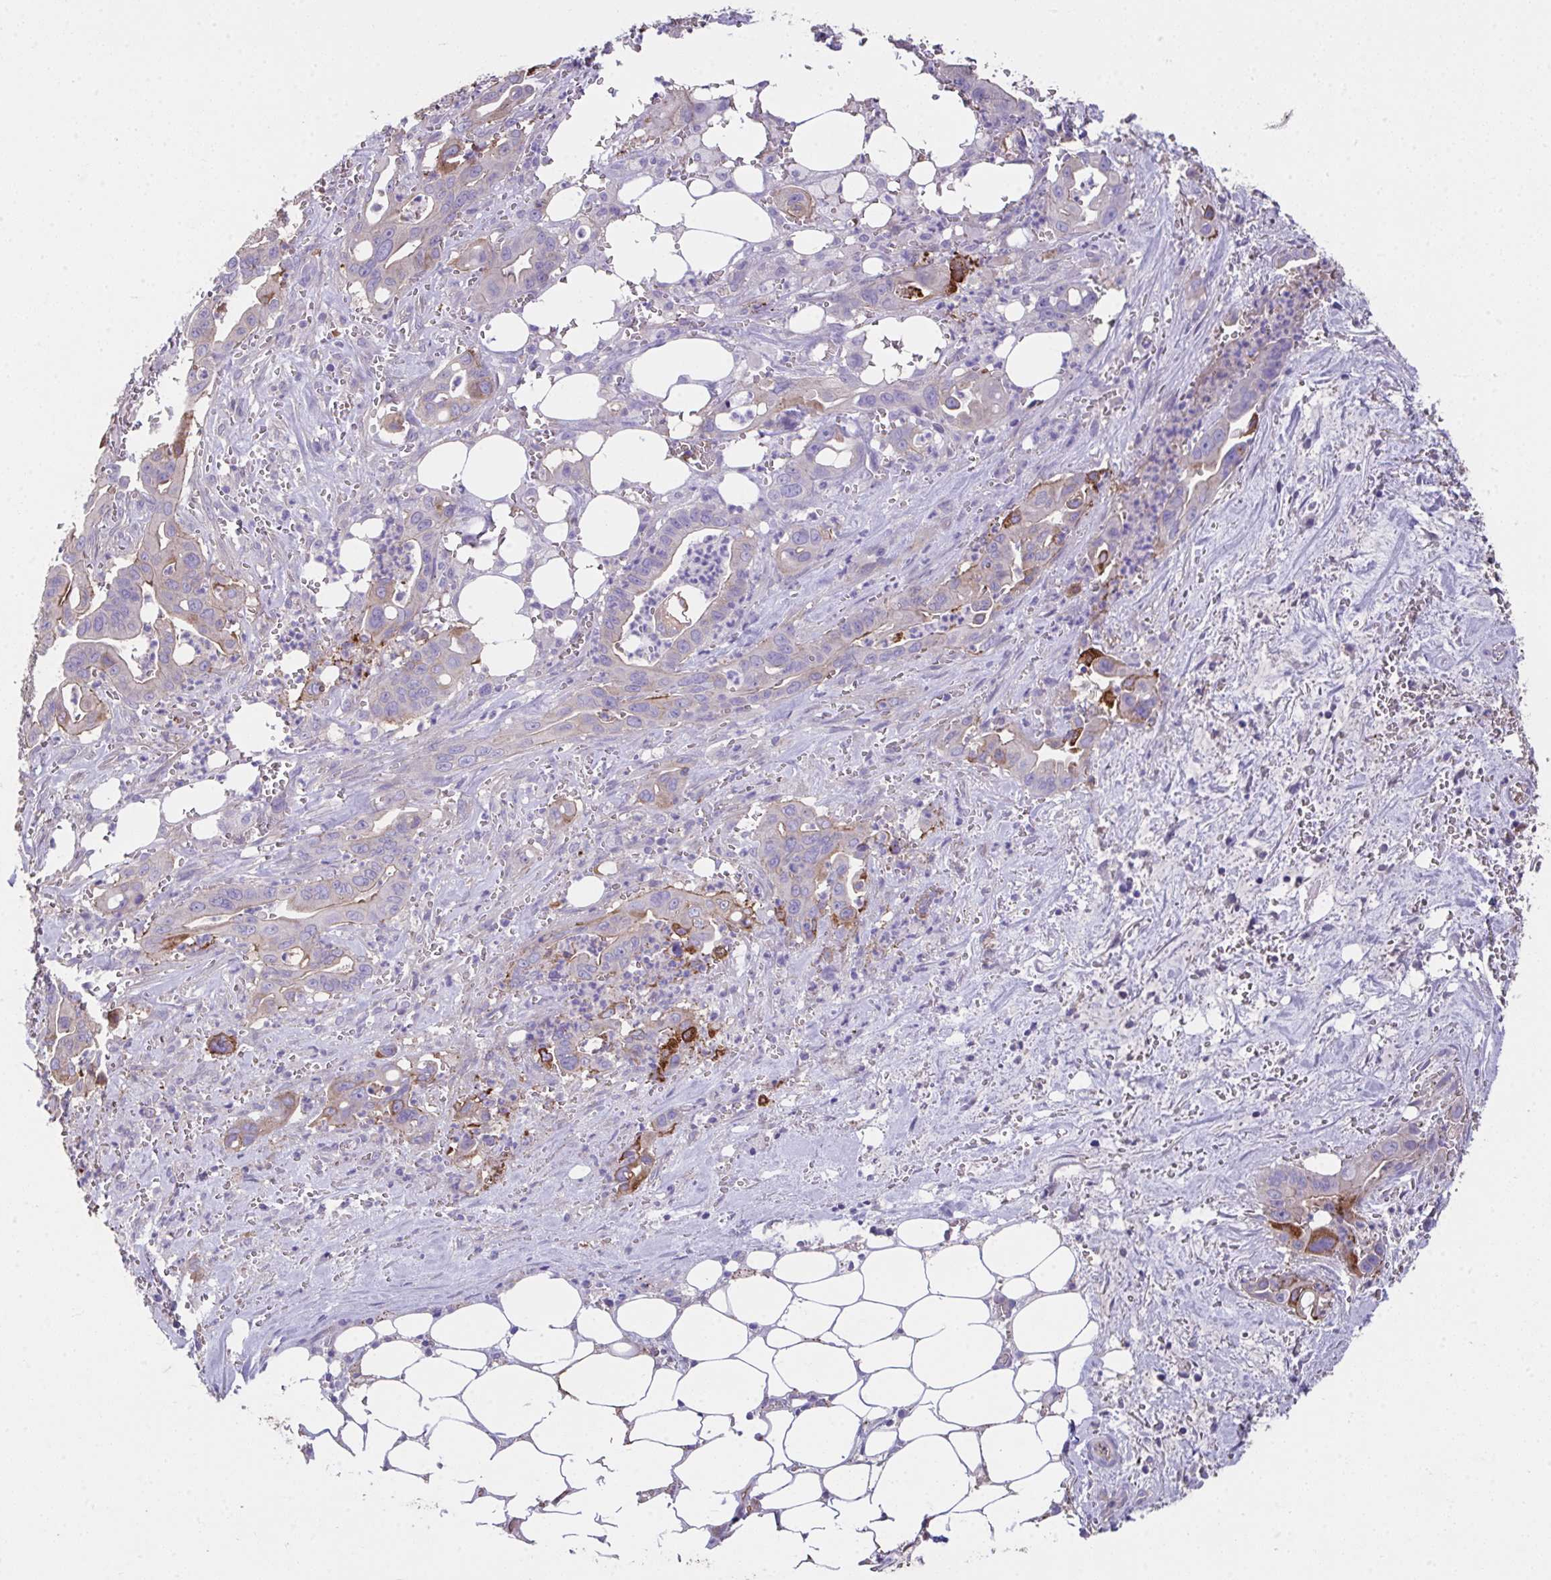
{"staining": {"intensity": "weak", "quantity": "25%-75%", "location": "cytoplasmic/membranous"}, "tissue": "pancreatic cancer", "cell_type": "Tumor cells", "image_type": "cancer", "snomed": [{"axis": "morphology", "description": "Adenocarcinoma, NOS"}, {"axis": "topography", "description": "Pancreas"}], "caption": "This is an image of IHC staining of pancreatic cancer (adenocarcinoma), which shows weak expression in the cytoplasmic/membranous of tumor cells.", "gene": "ZNF813", "patient": {"sex": "male", "age": 61}}